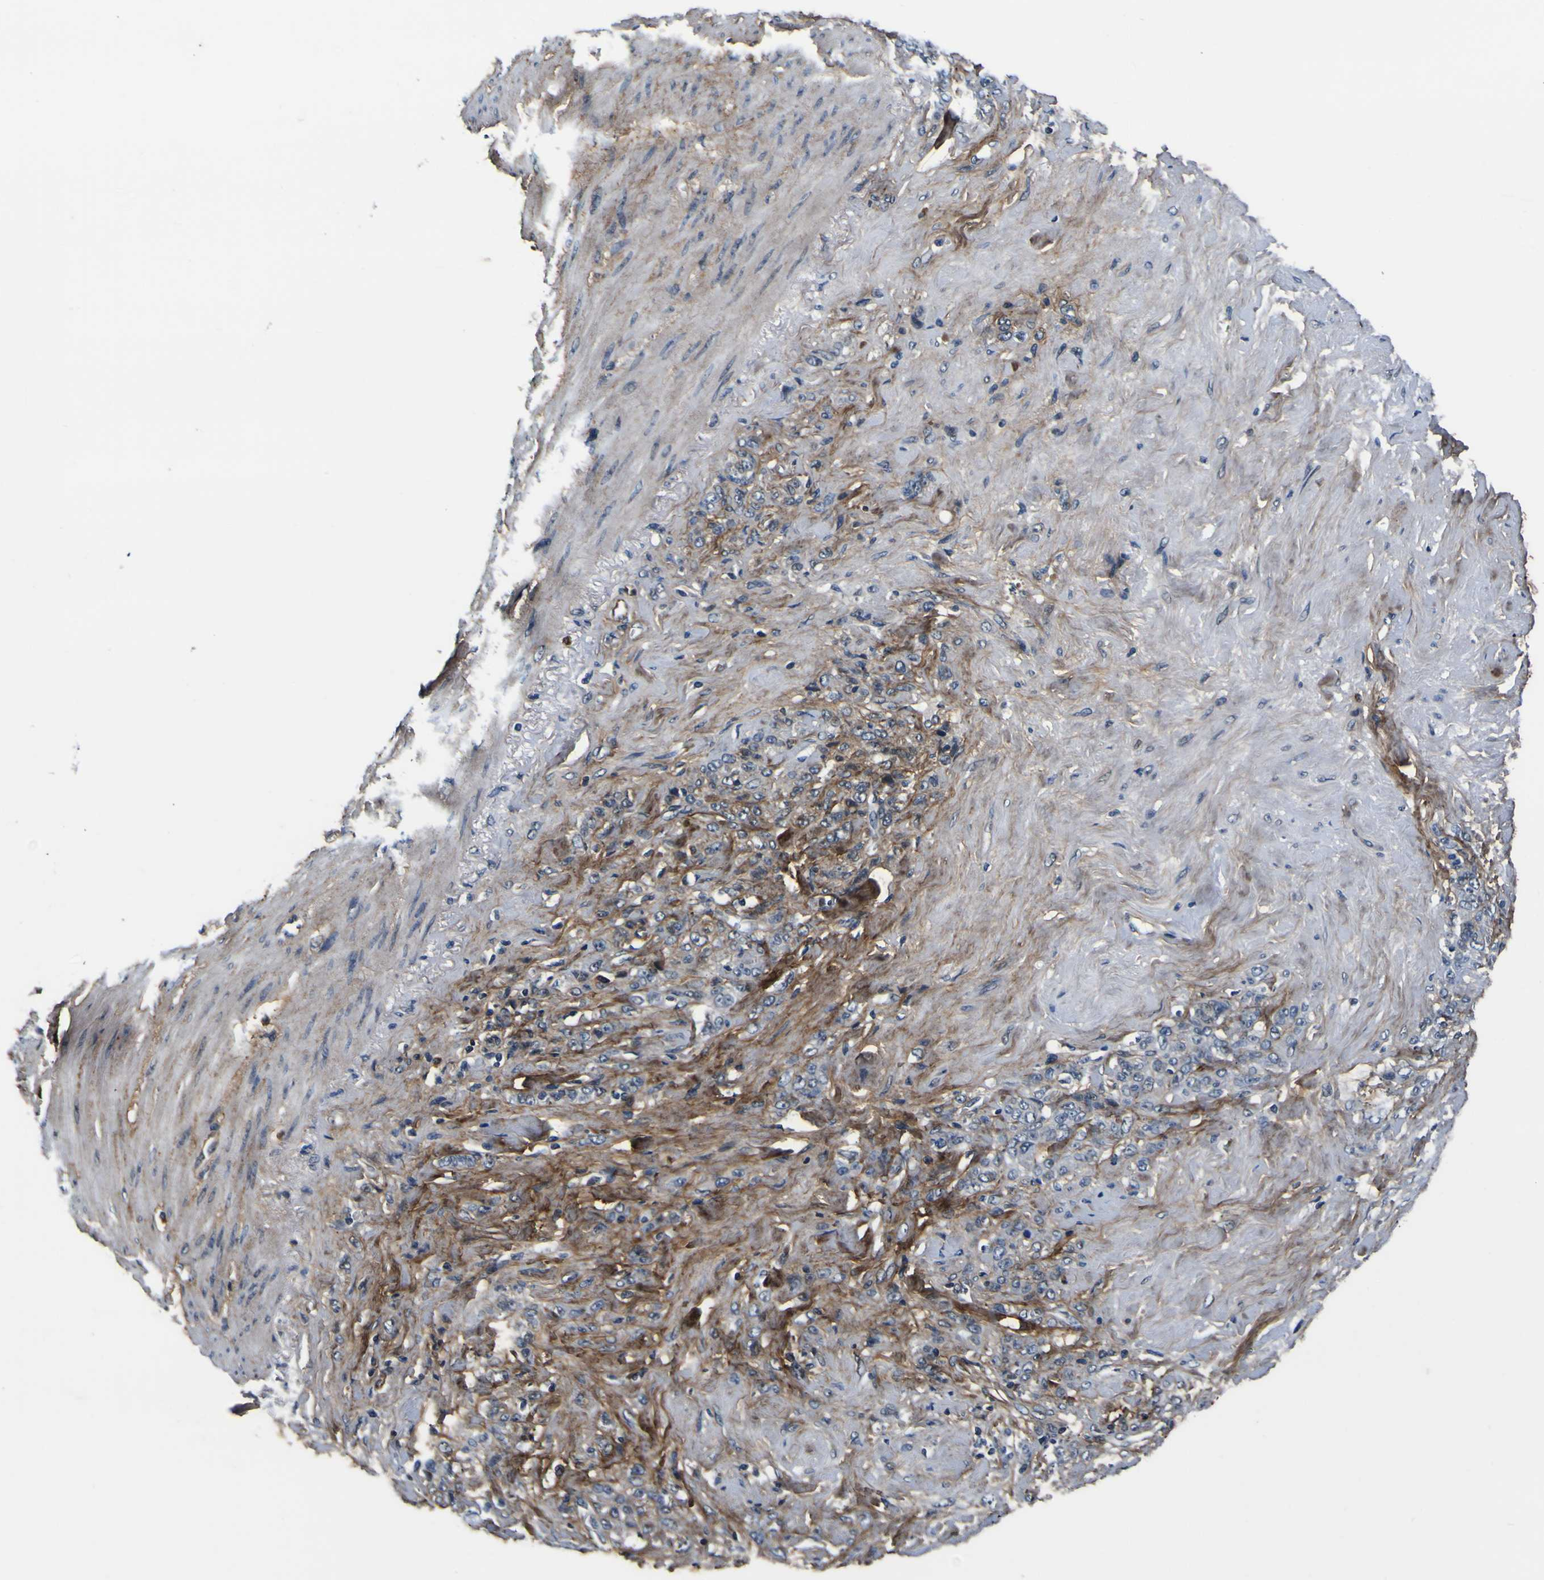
{"staining": {"intensity": "negative", "quantity": "none", "location": "none"}, "tissue": "stomach cancer", "cell_type": "Tumor cells", "image_type": "cancer", "snomed": [{"axis": "morphology", "description": "Adenocarcinoma, NOS"}, {"axis": "topography", "description": "Stomach"}], "caption": "A micrograph of stomach cancer (adenocarcinoma) stained for a protein displays no brown staining in tumor cells.", "gene": "POSTN", "patient": {"sex": "male", "age": 82}}